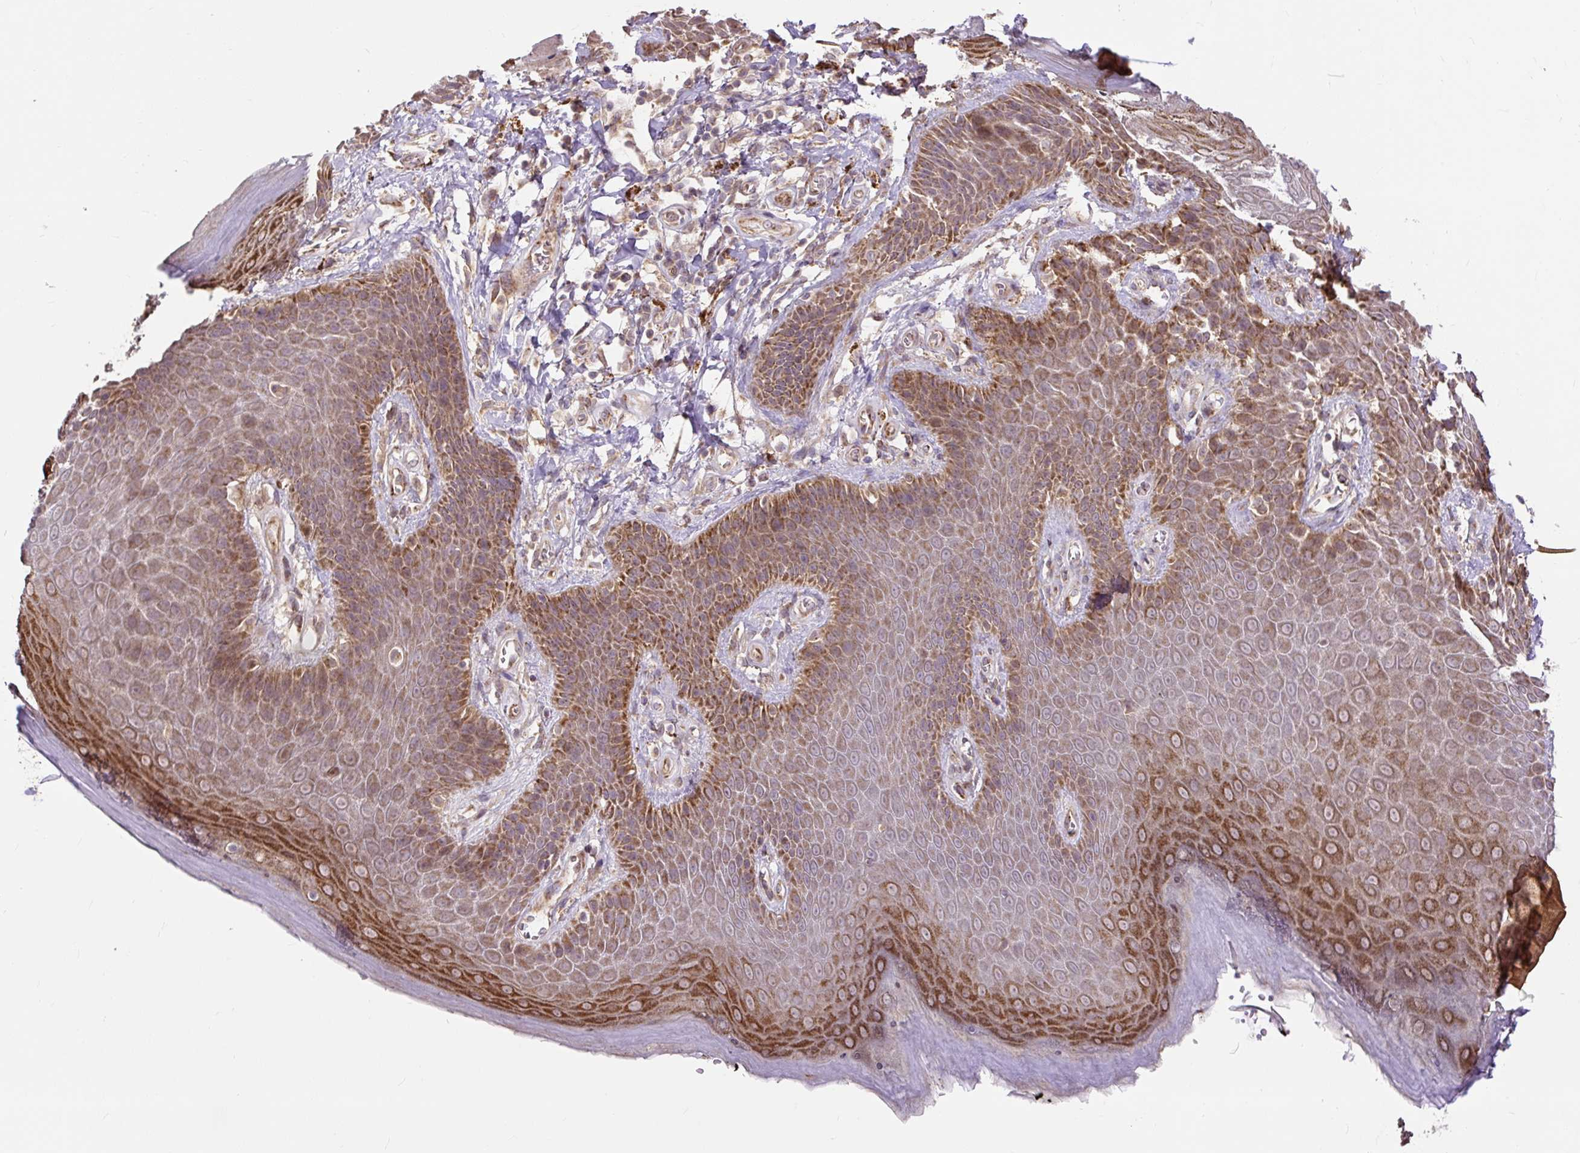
{"staining": {"intensity": "moderate", "quantity": ">75%", "location": "cytoplasmic/membranous"}, "tissue": "skin", "cell_type": "Epidermal cells", "image_type": "normal", "snomed": [{"axis": "morphology", "description": "Normal tissue, NOS"}, {"axis": "topography", "description": "Anal"}, {"axis": "topography", "description": "Peripheral nerve tissue"}], "caption": "IHC (DAB) staining of benign skin displays moderate cytoplasmic/membranous protein staining in approximately >75% of epidermal cells. Nuclei are stained in blue.", "gene": "TRIAP1", "patient": {"sex": "male", "age": 53}}